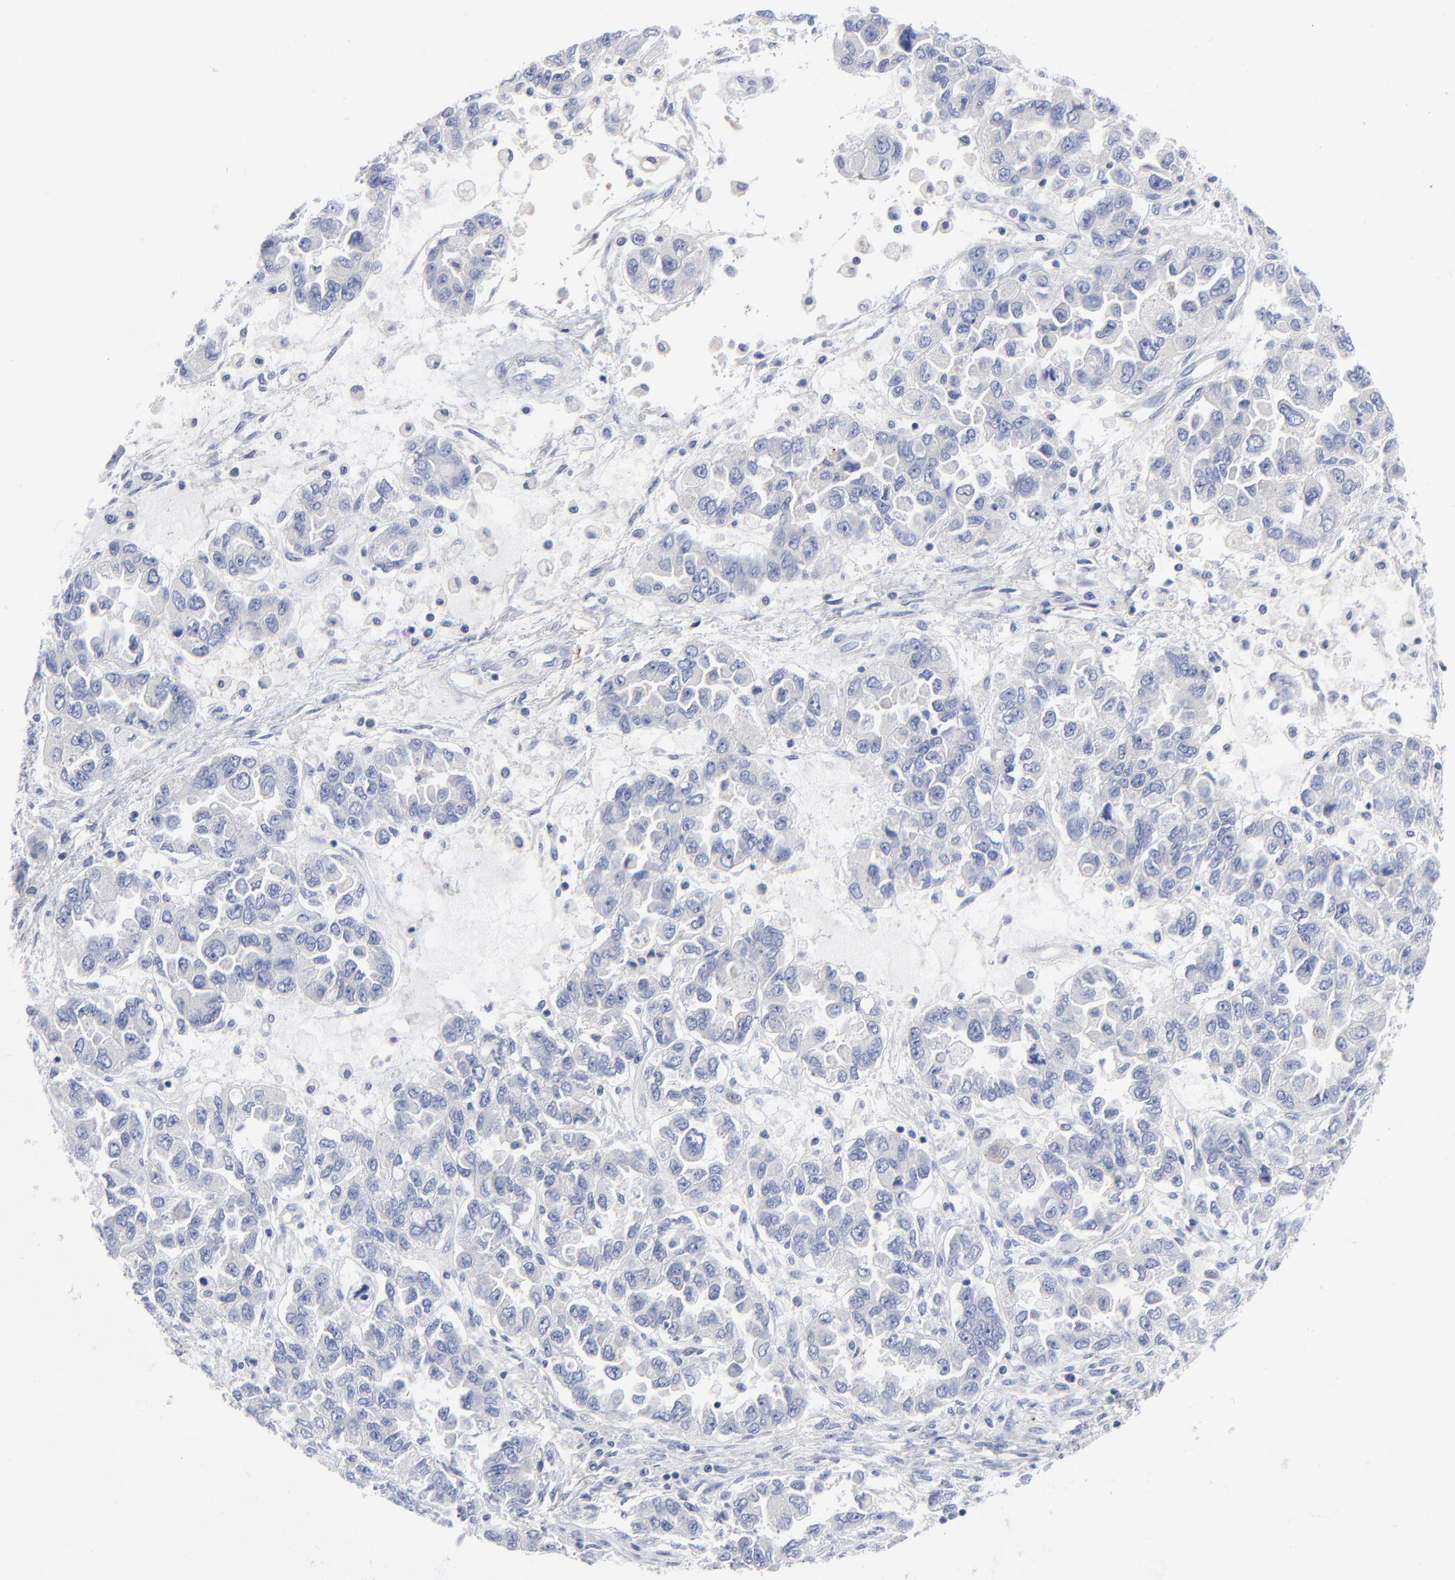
{"staining": {"intensity": "negative", "quantity": "none", "location": "none"}, "tissue": "ovarian cancer", "cell_type": "Tumor cells", "image_type": "cancer", "snomed": [{"axis": "morphology", "description": "Cystadenocarcinoma, serous, NOS"}, {"axis": "topography", "description": "Ovary"}], "caption": "A histopathology image of serous cystadenocarcinoma (ovarian) stained for a protein reveals no brown staining in tumor cells. The staining is performed using DAB (3,3'-diaminobenzidine) brown chromogen with nuclei counter-stained in using hematoxylin.", "gene": "FBLN2", "patient": {"sex": "female", "age": 84}}